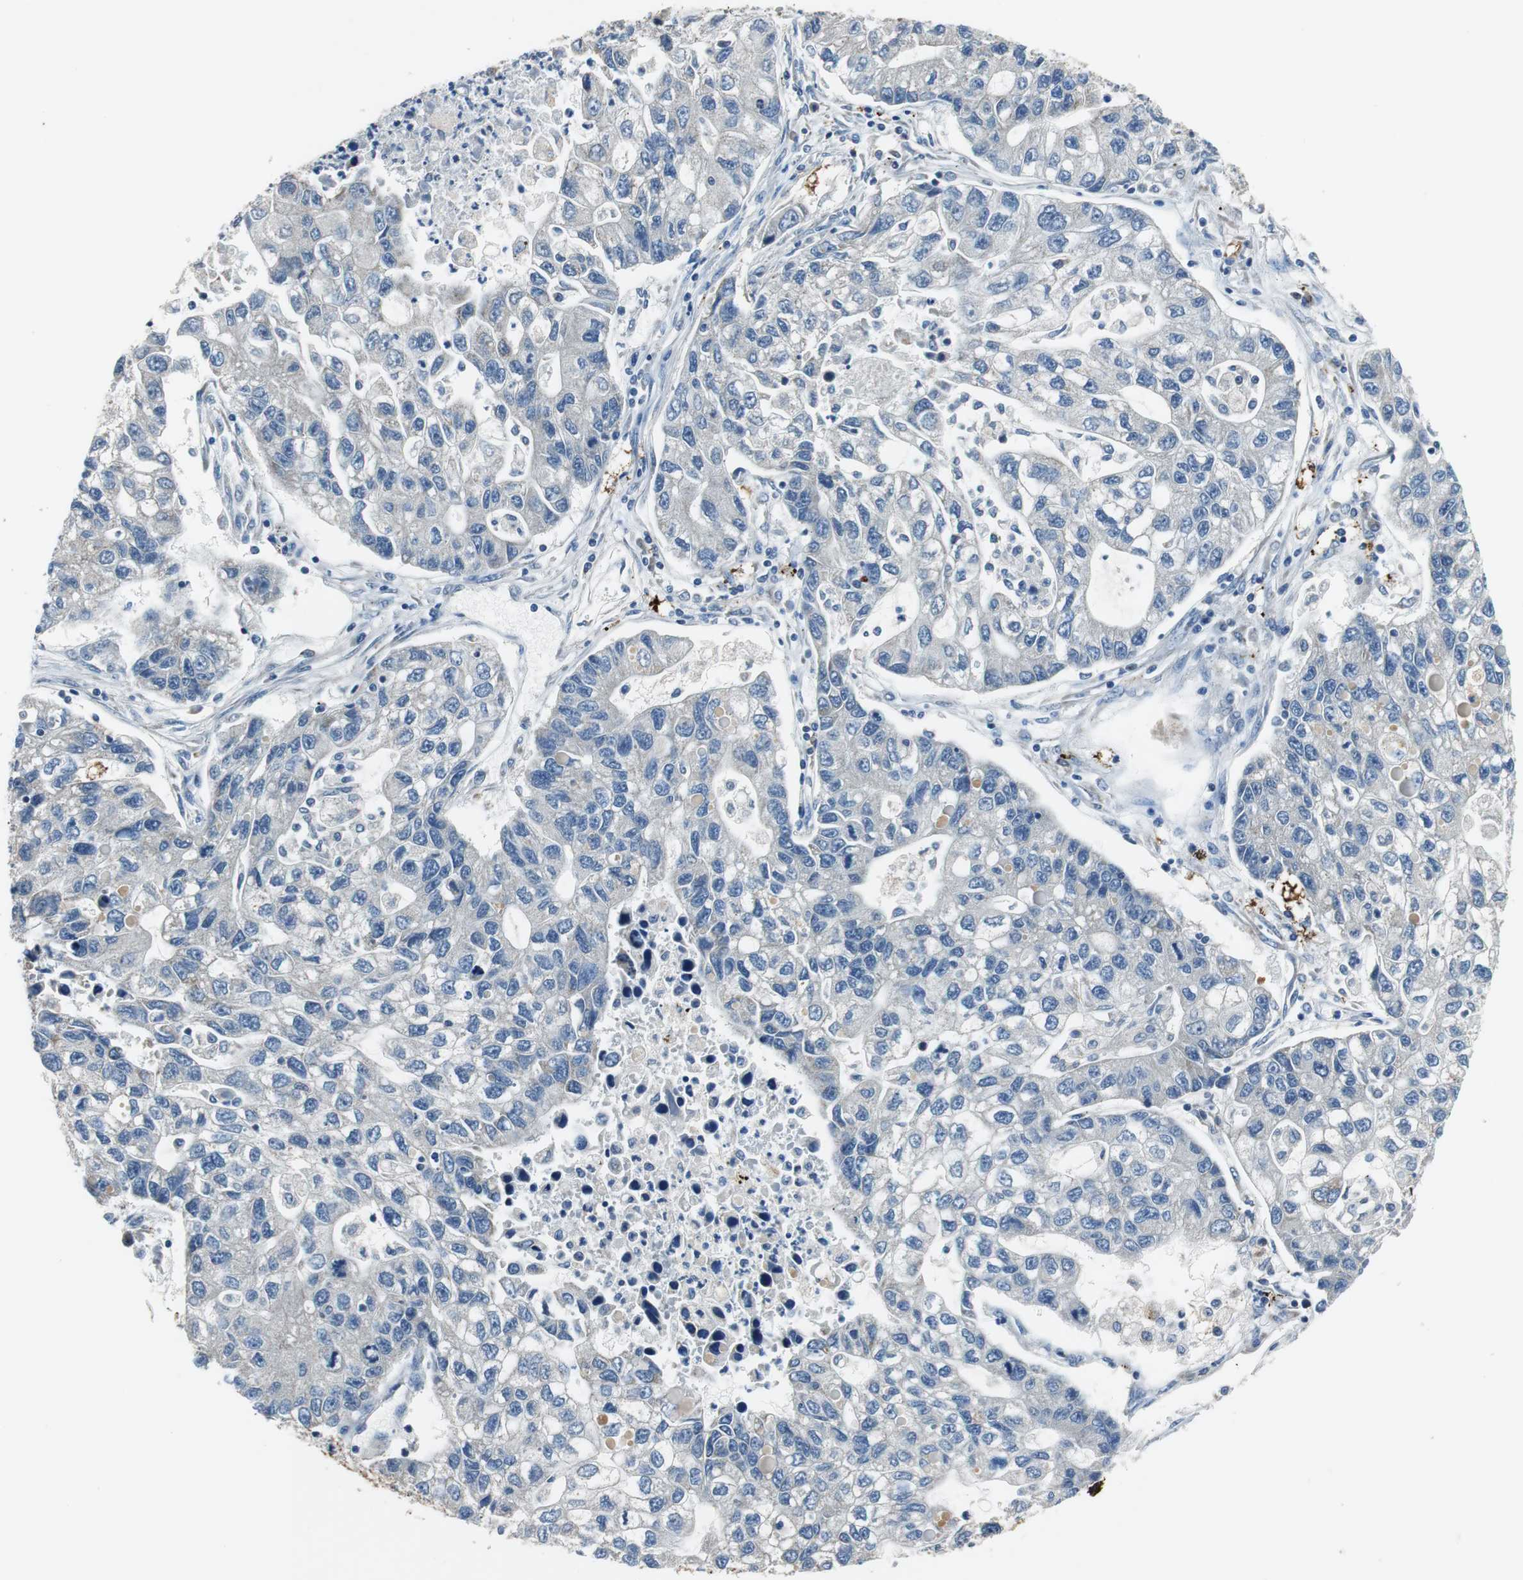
{"staining": {"intensity": "negative", "quantity": "none", "location": "none"}, "tissue": "lung cancer", "cell_type": "Tumor cells", "image_type": "cancer", "snomed": [{"axis": "morphology", "description": "Adenocarcinoma, NOS"}, {"axis": "topography", "description": "Lung"}], "caption": "Immunohistochemistry of lung cancer (adenocarcinoma) reveals no expression in tumor cells.", "gene": "NLGN1", "patient": {"sex": "female", "age": 51}}